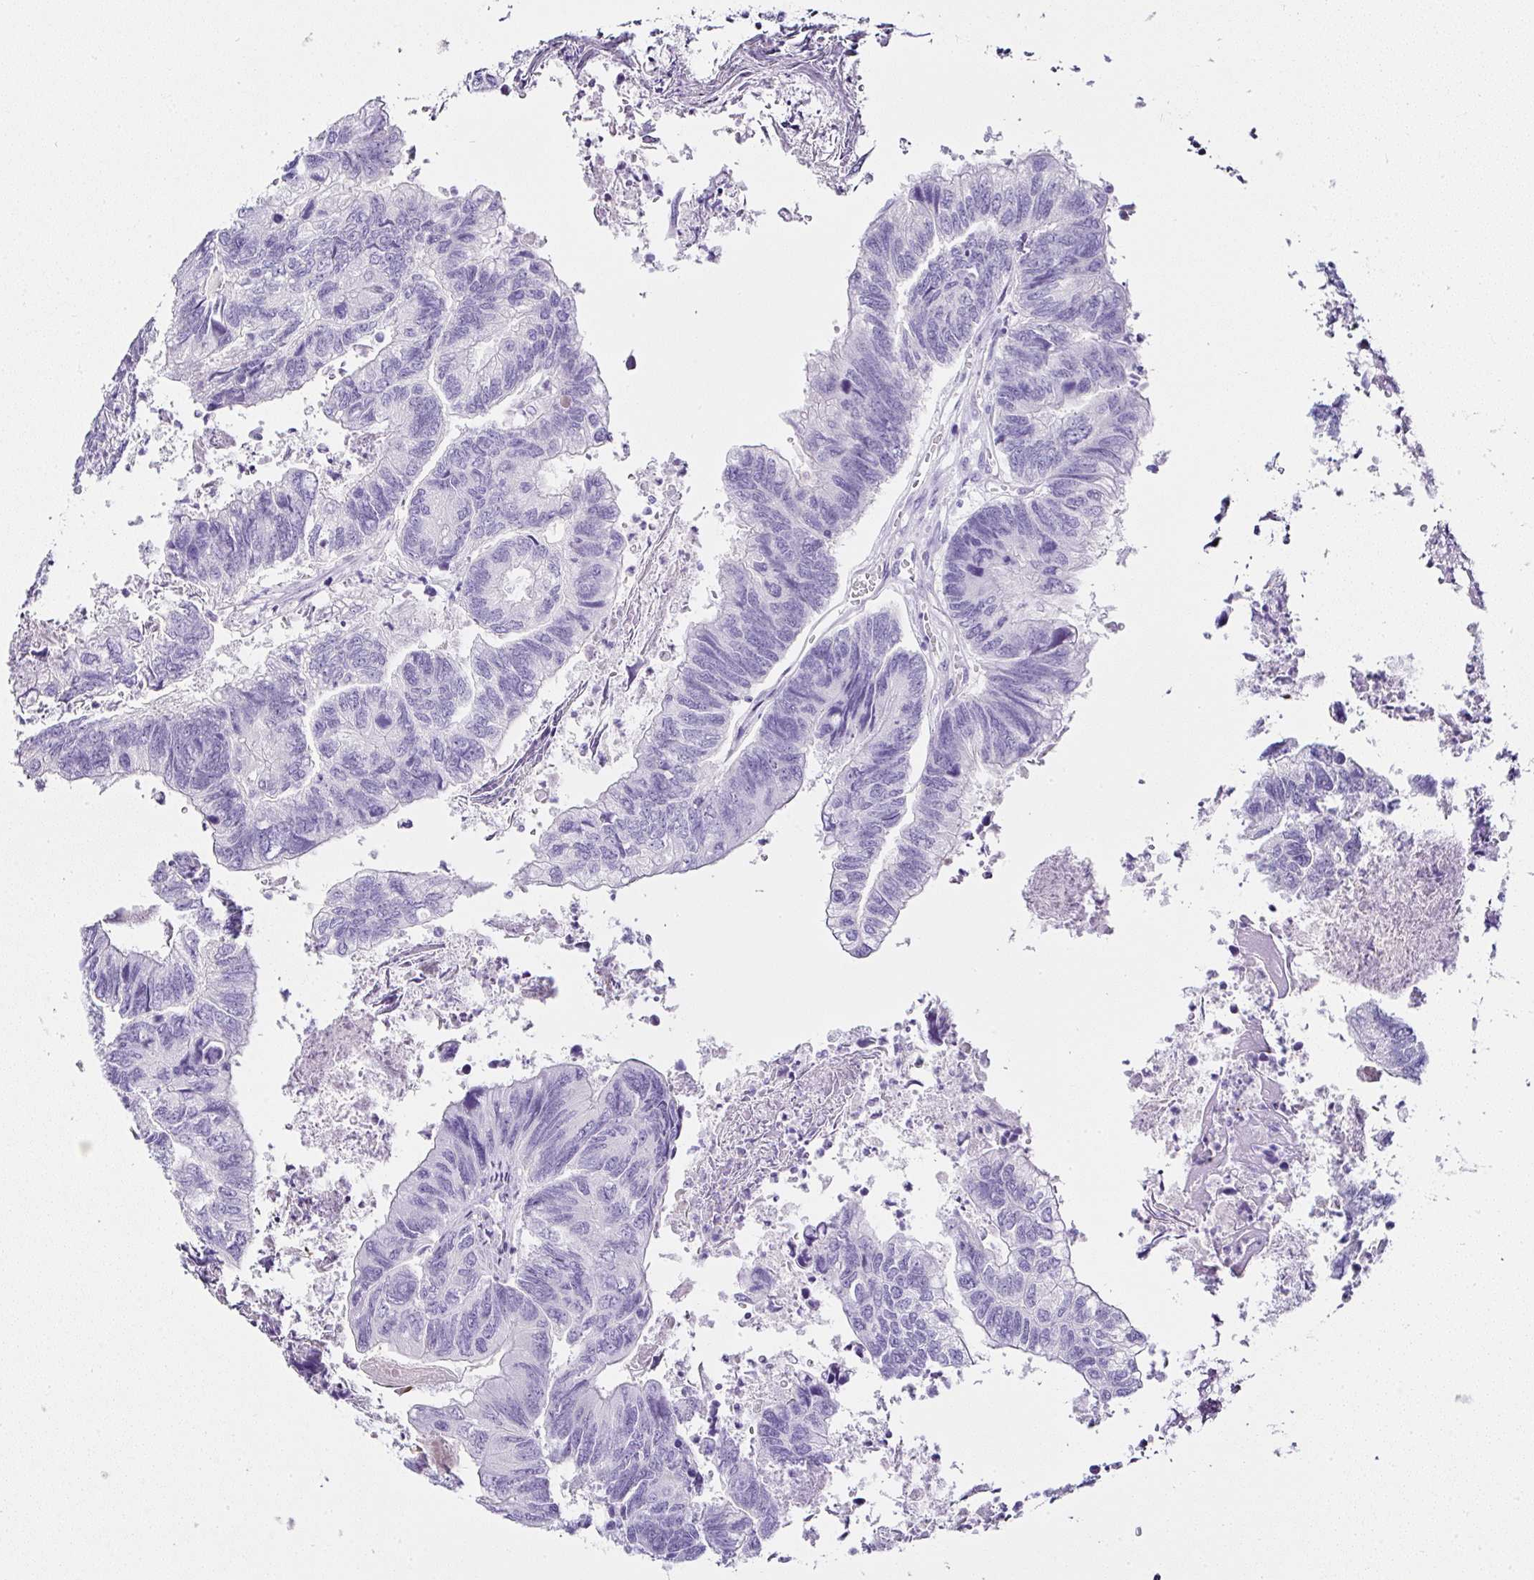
{"staining": {"intensity": "negative", "quantity": "none", "location": "none"}, "tissue": "colorectal cancer", "cell_type": "Tumor cells", "image_type": "cancer", "snomed": [{"axis": "morphology", "description": "Adenocarcinoma, NOS"}, {"axis": "topography", "description": "Colon"}], "caption": "Micrograph shows no significant protein expression in tumor cells of colorectal cancer (adenocarcinoma).", "gene": "SERPINB3", "patient": {"sex": "female", "age": 67}}